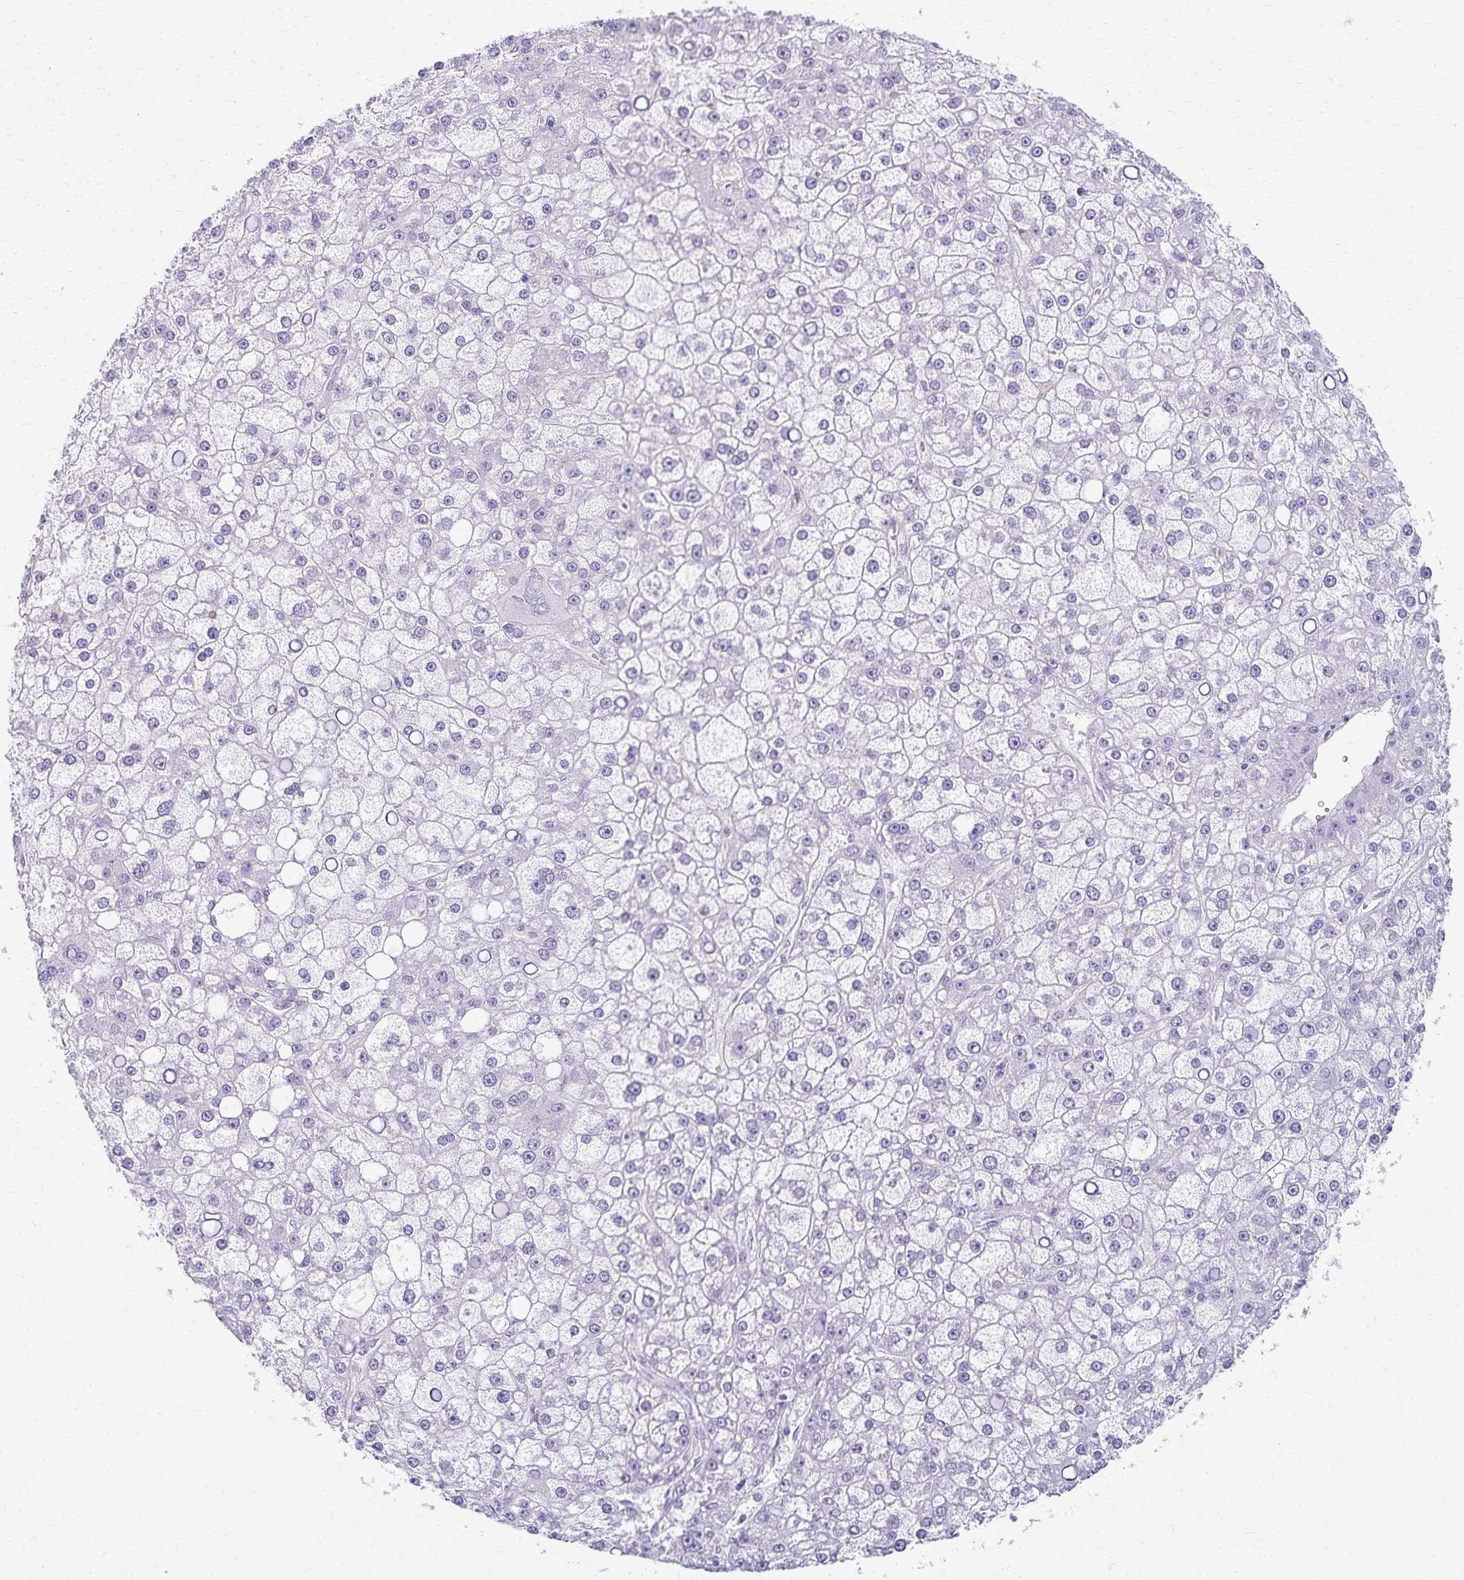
{"staining": {"intensity": "negative", "quantity": "none", "location": "none"}, "tissue": "liver cancer", "cell_type": "Tumor cells", "image_type": "cancer", "snomed": [{"axis": "morphology", "description": "Carcinoma, Hepatocellular, NOS"}, {"axis": "topography", "description": "Liver"}], "caption": "This is a image of IHC staining of liver cancer (hepatocellular carcinoma), which shows no staining in tumor cells.", "gene": "KISS1", "patient": {"sex": "male", "age": 67}}